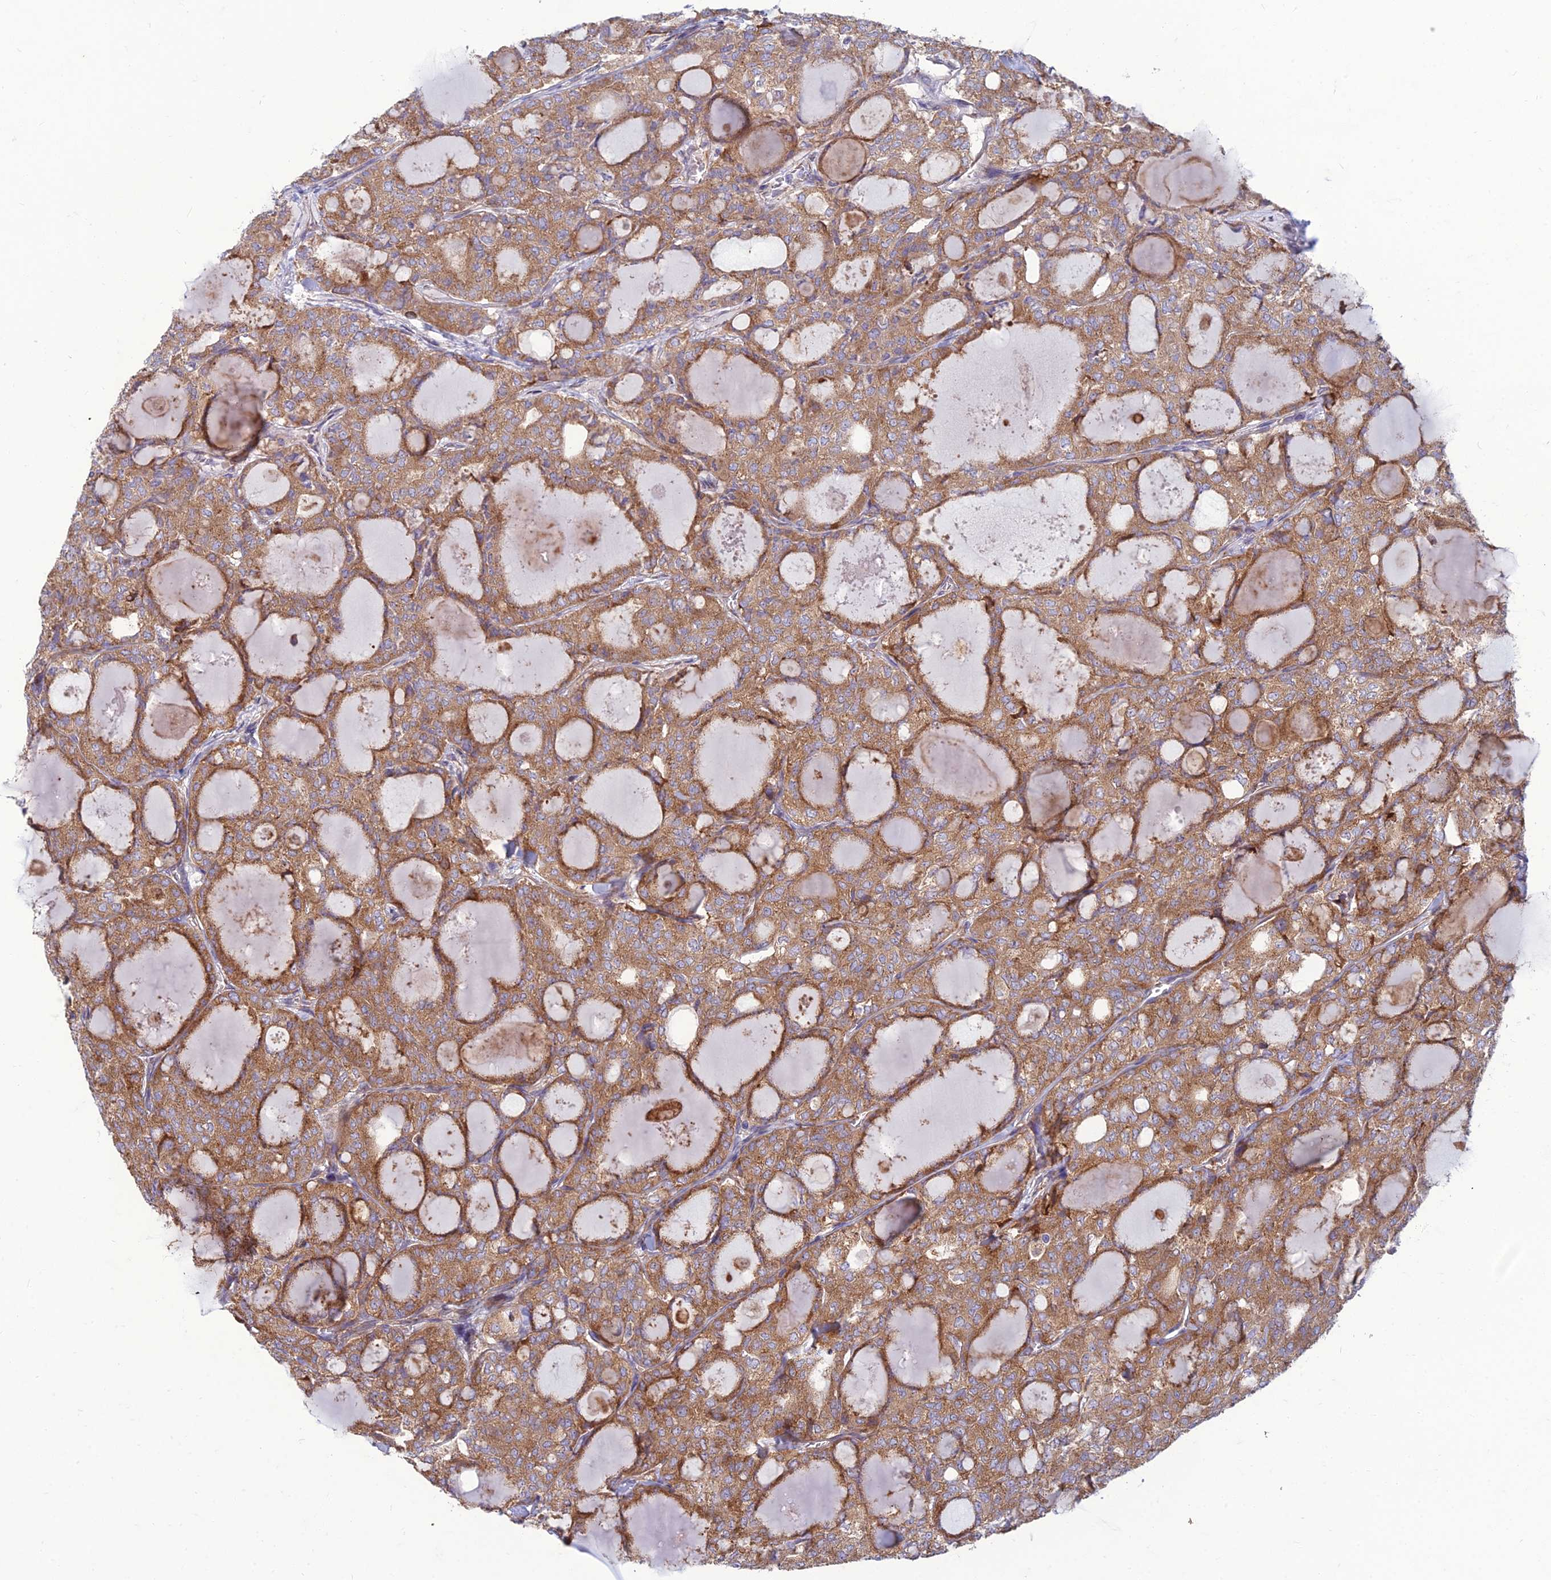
{"staining": {"intensity": "moderate", "quantity": ">75%", "location": "cytoplasmic/membranous"}, "tissue": "thyroid cancer", "cell_type": "Tumor cells", "image_type": "cancer", "snomed": [{"axis": "morphology", "description": "Follicular adenoma carcinoma, NOS"}, {"axis": "topography", "description": "Thyroid gland"}], "caption": "Tumor cells display medium levels of moderate cytoplasmic/membranous expression in about >75% of cells in human thyroid cancer (follicular adenoma carcinoma).", "gene": "RPL17-C18orf32", "patient": {"sex": "male", "age": 75}}